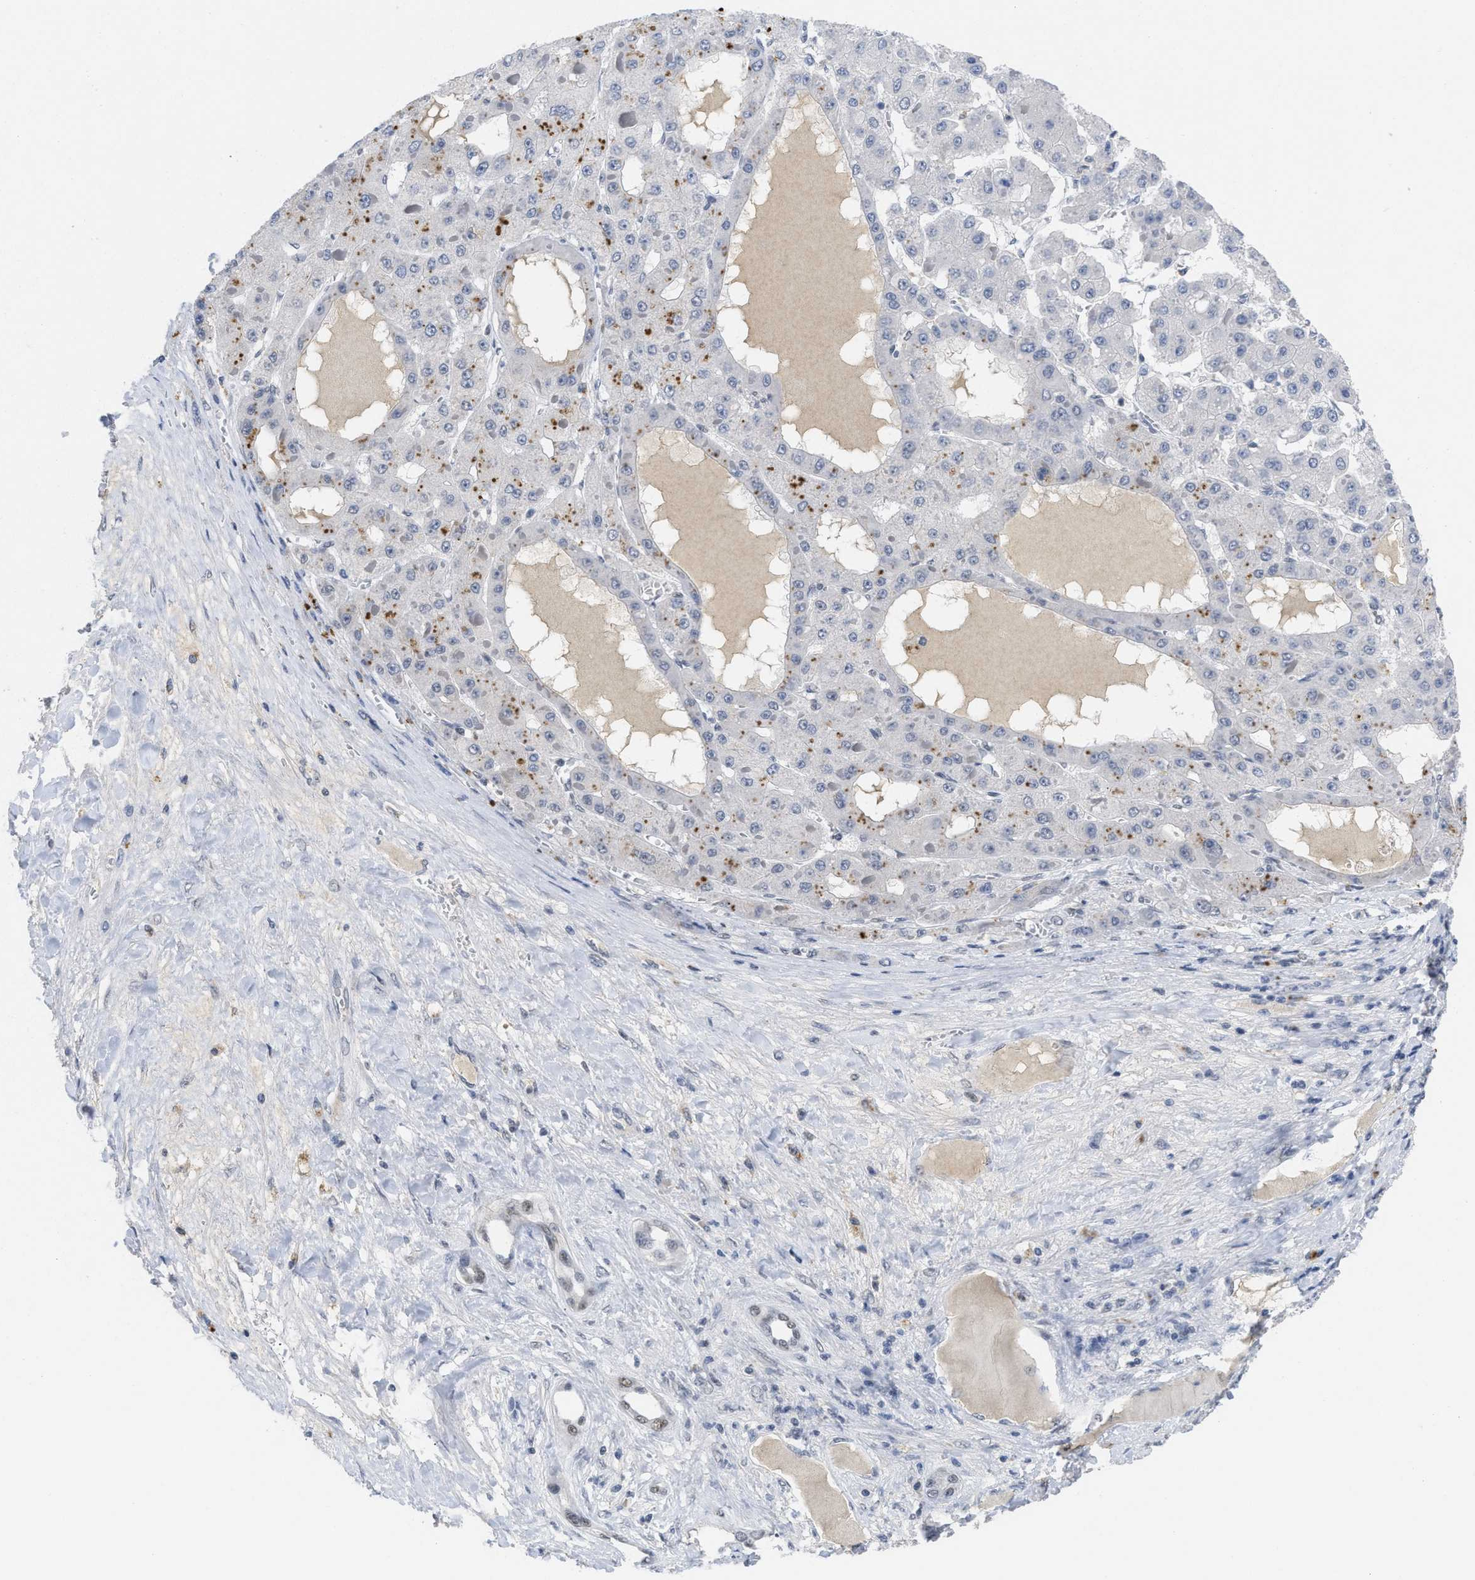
{"staining": {"intensity": "negative", "quantity": "none", "location": "none"}, "tissue": "liver cancer", "cell_type": "Tumor cells", "image_type": "cancer", "snomed": [{"axis": "morphology", "description": "Carcinoma, Hepatocellular, NOS"}, {"axis": "topography", "description": "Liver"}], "caption": "IHC histopathology image of neoplastic tissue: human liver hepatocellular carcinoma stained with DAB (3,3'-diaminobenzidine) demonstrates no significant protein positivity in tumor cells.", "gene": "GGNBP2", "patient": {"sex": "female", "age": 73}}